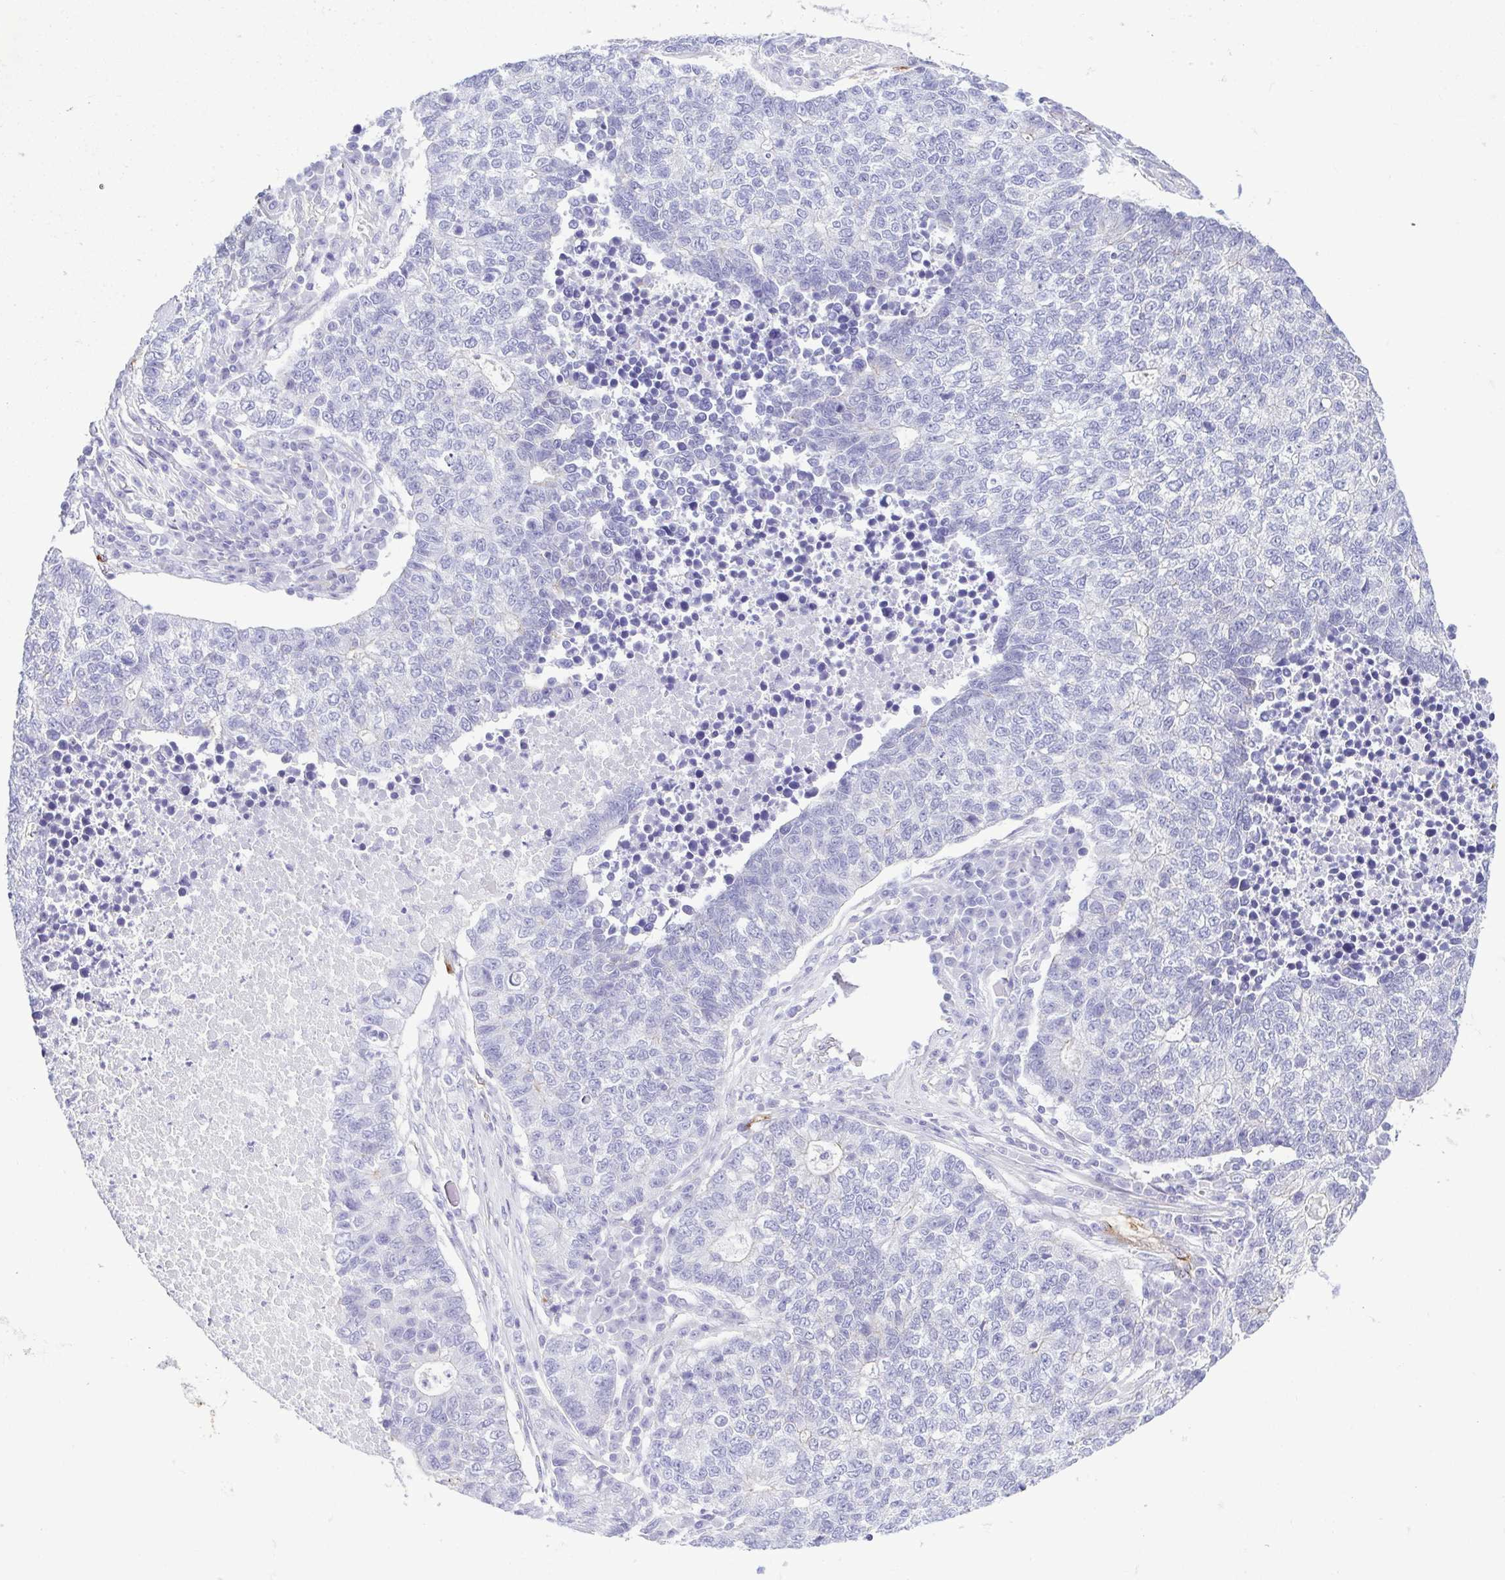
{"staining": {"intensity": "negative", "quantity": "none", "location": "none"}, "tissue": "lung cancer", "cell_type": "Tumor cells", "image_type": "cancer", "snomed": [{"axis": "morphology", "description": "Adenocarcinoma, NOS"}, {"axis": "topography", "description": "Lung"}], "caption": "This is a micrograph of immunohistochemistry (IHC) staining of lung cancer, which shows no expression in tumor cells.", "gene": "GPR182", "patient": {"sex": "male", "age": 57}}